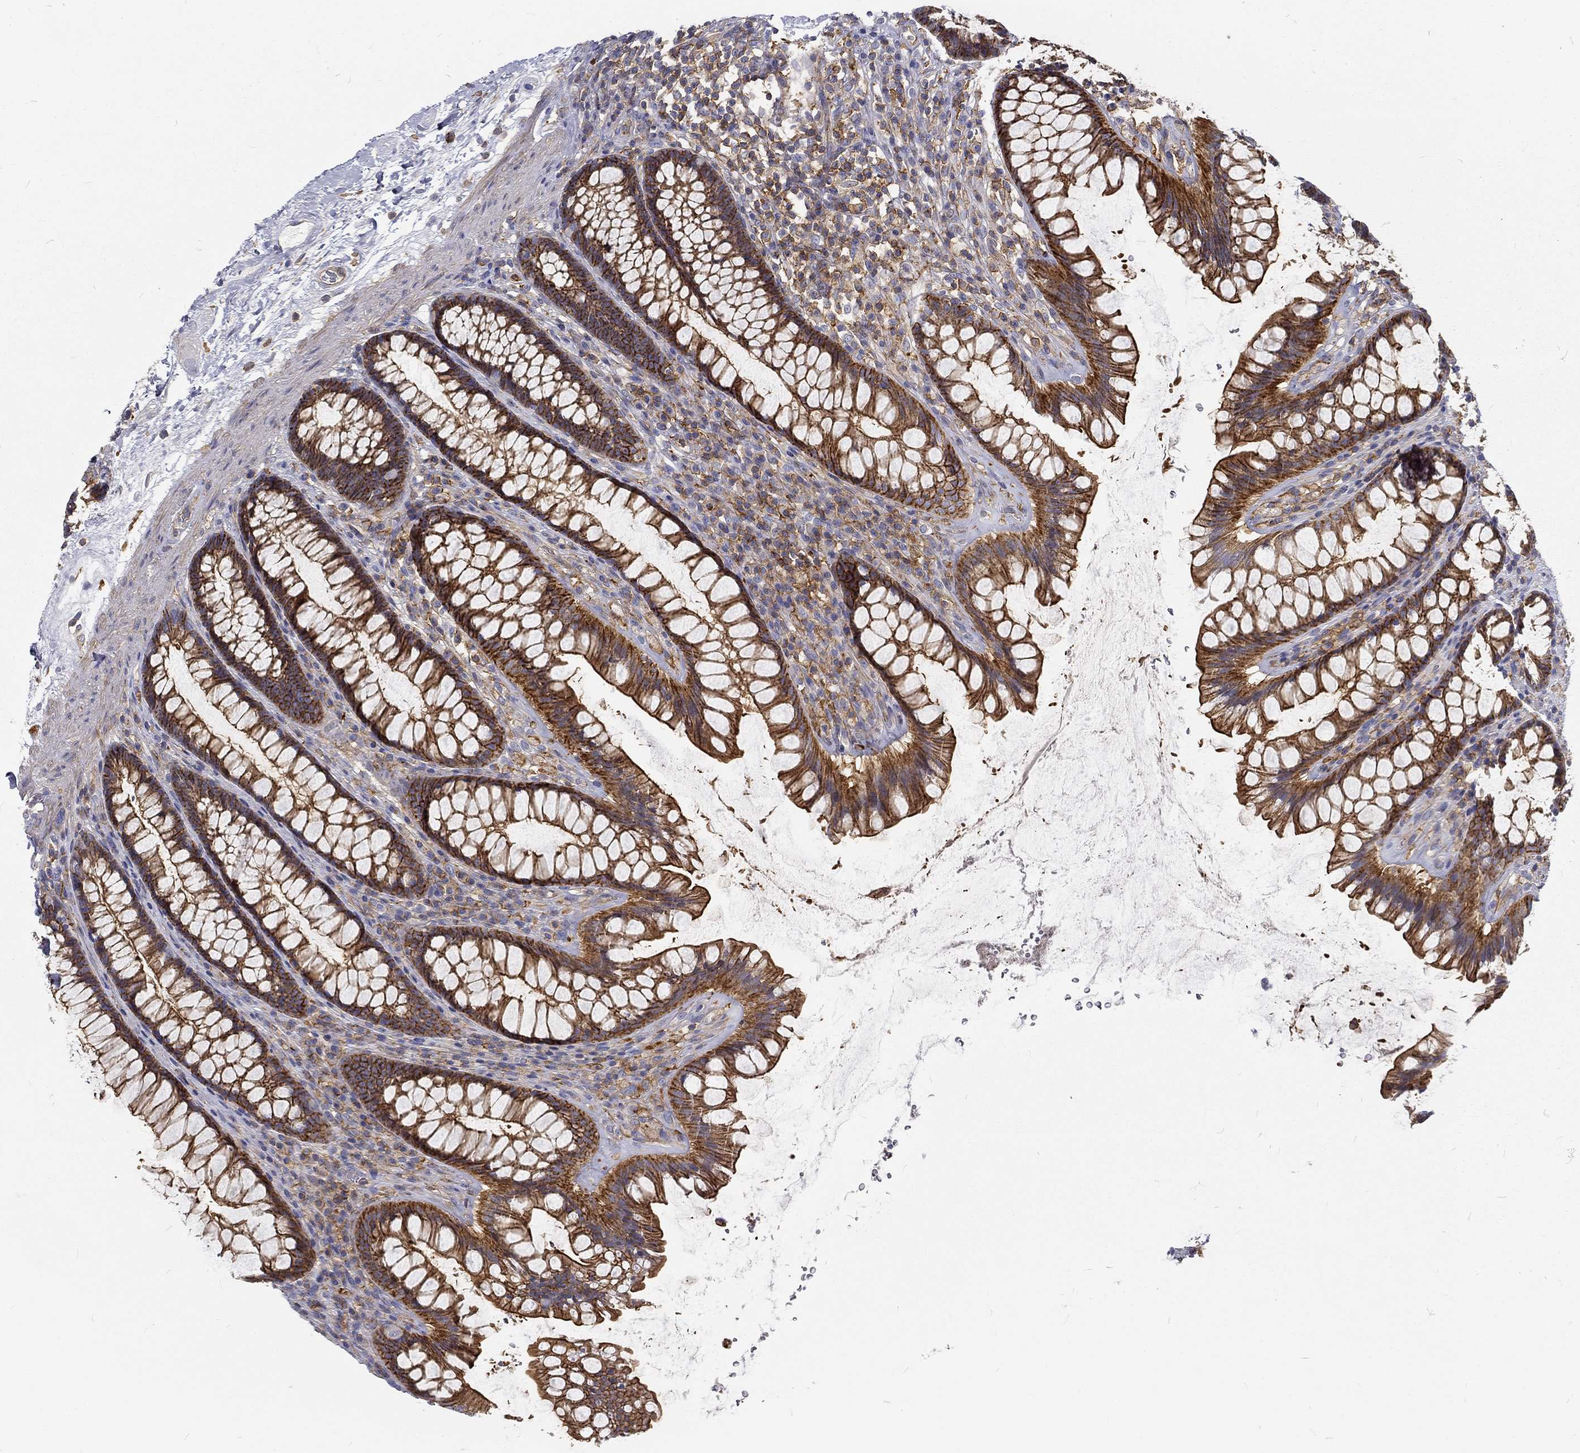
{"staining": {"intensity": "strong", "quantity": ">75%", "location": "cytoplasmic/membranous"}, "tissue": "rectum", "cell_type": "Glandular cells", "image_type": "normal", "snomed": [{"axis": "morphology", "description": "Normal tissue, NOS"}, {"axis": "topography", "description": "Rectum"}], "caption": "DAB (3,3'-diaminobenzidine) immunohistochemical staining of normal rectum demonstrates strong cytoplasmic/membranous protein positivity in about >75% of glandular cells. The protein of interest is stained brown, and the nuclei are stained in blue (DAB IHC with brightfield microscopy, high magnification).", "gene": "MTMR11", "patient": {"sex": "male", "age": 72}}